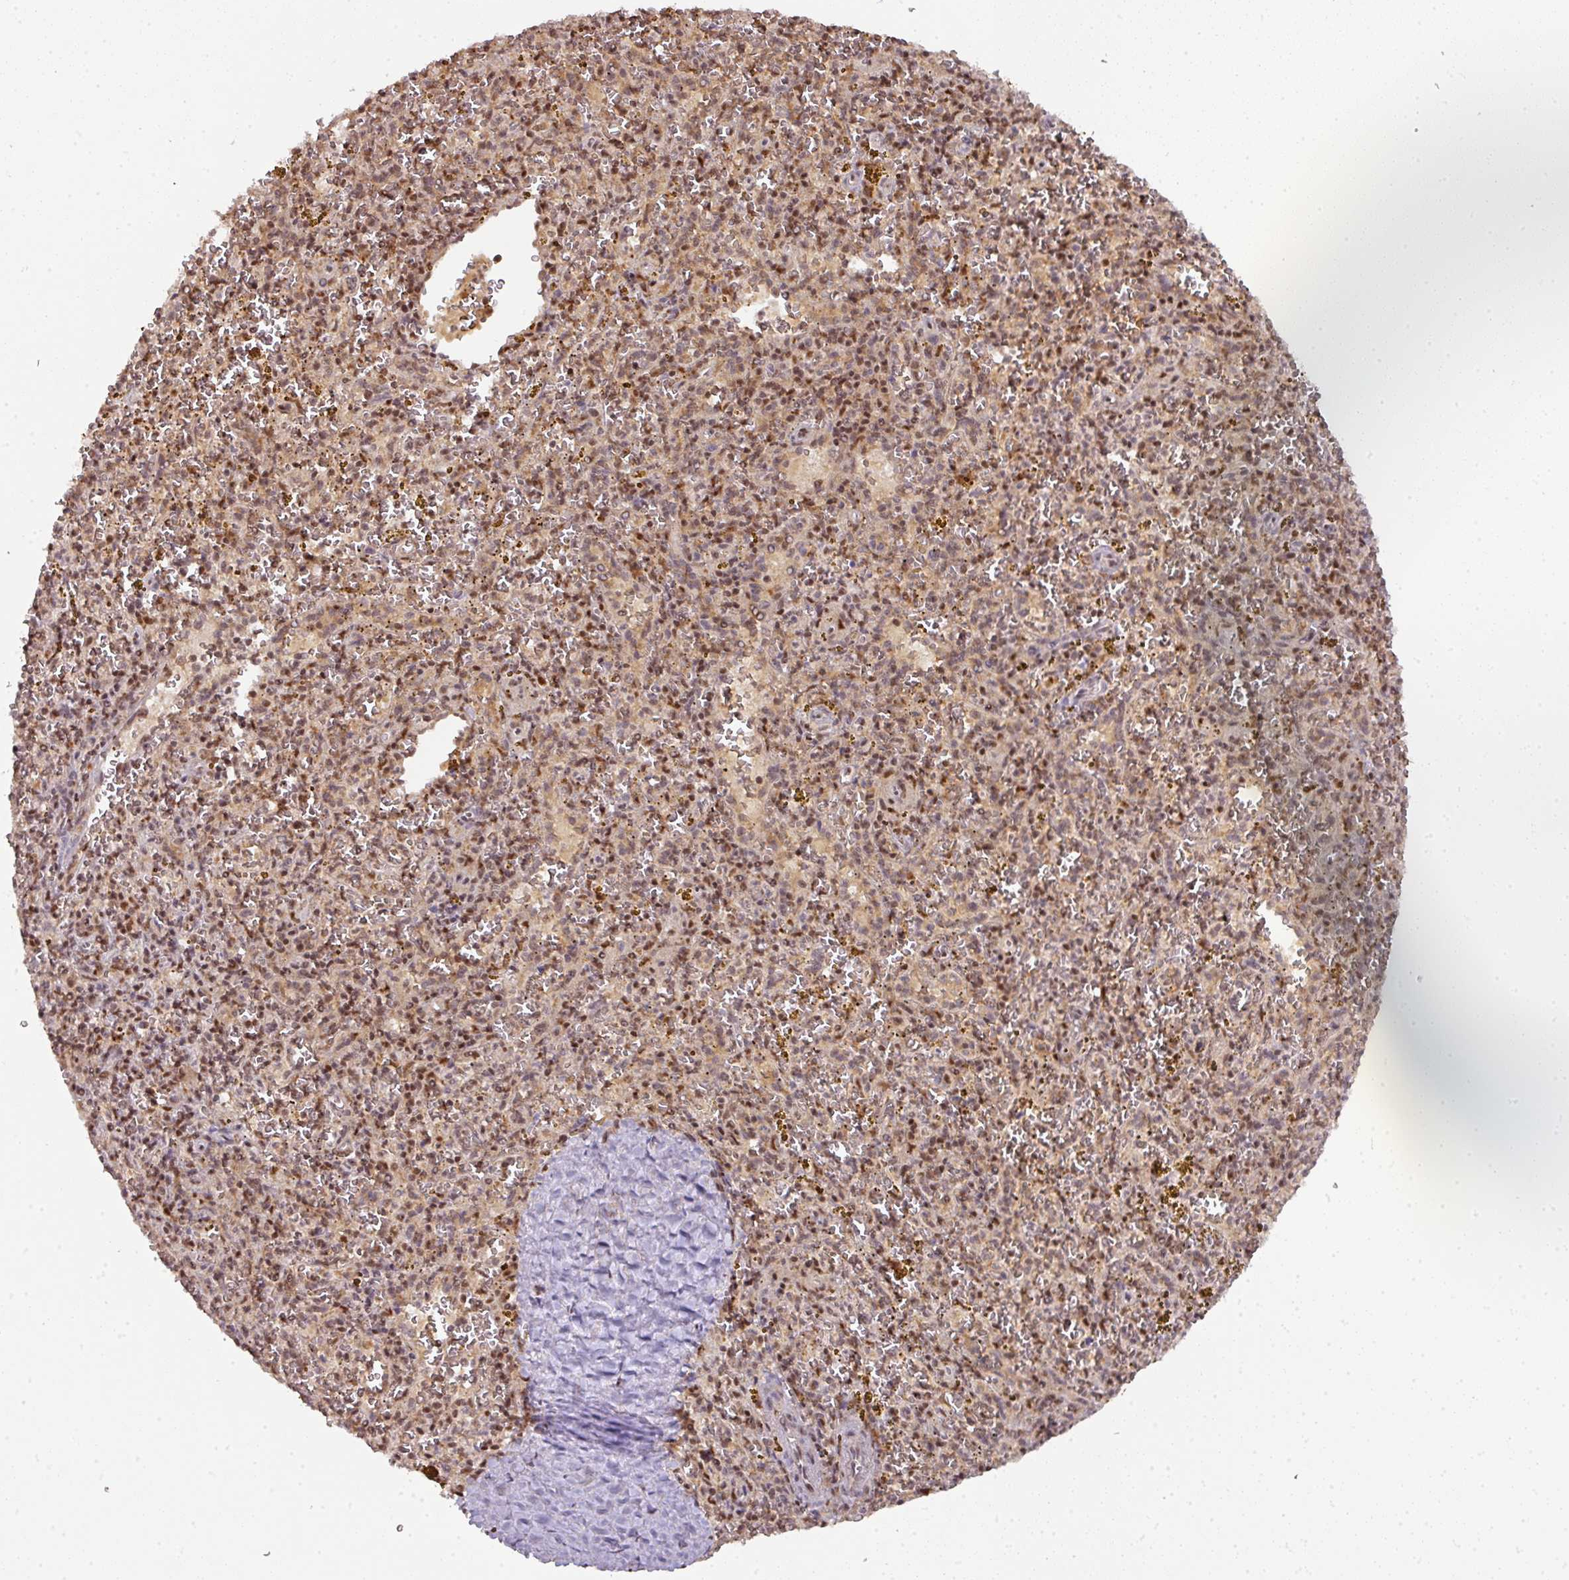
{"staining": {"intensity": "moderate", "quantity": "25%-75%", "location": "nuclear"}, "tissue": "spleen", "cell_type": "Cells in red pulp", "image_type": "normal", "snomed": [{"axis": "morphology", "description": "Normal tissue, NOS"}, {"axis": "topography", "description": "Spleen"}], "caption": "Immunohistochemical staining of normal spleen demonstrates moderate nuclear protein staining in about 25%-75% of cells in red pulp. (DAB IHC, brown staining for protein, blue staining for nuclei).", "gene": "RANBP9", "patient": {"sex": "male", "age": 57}}